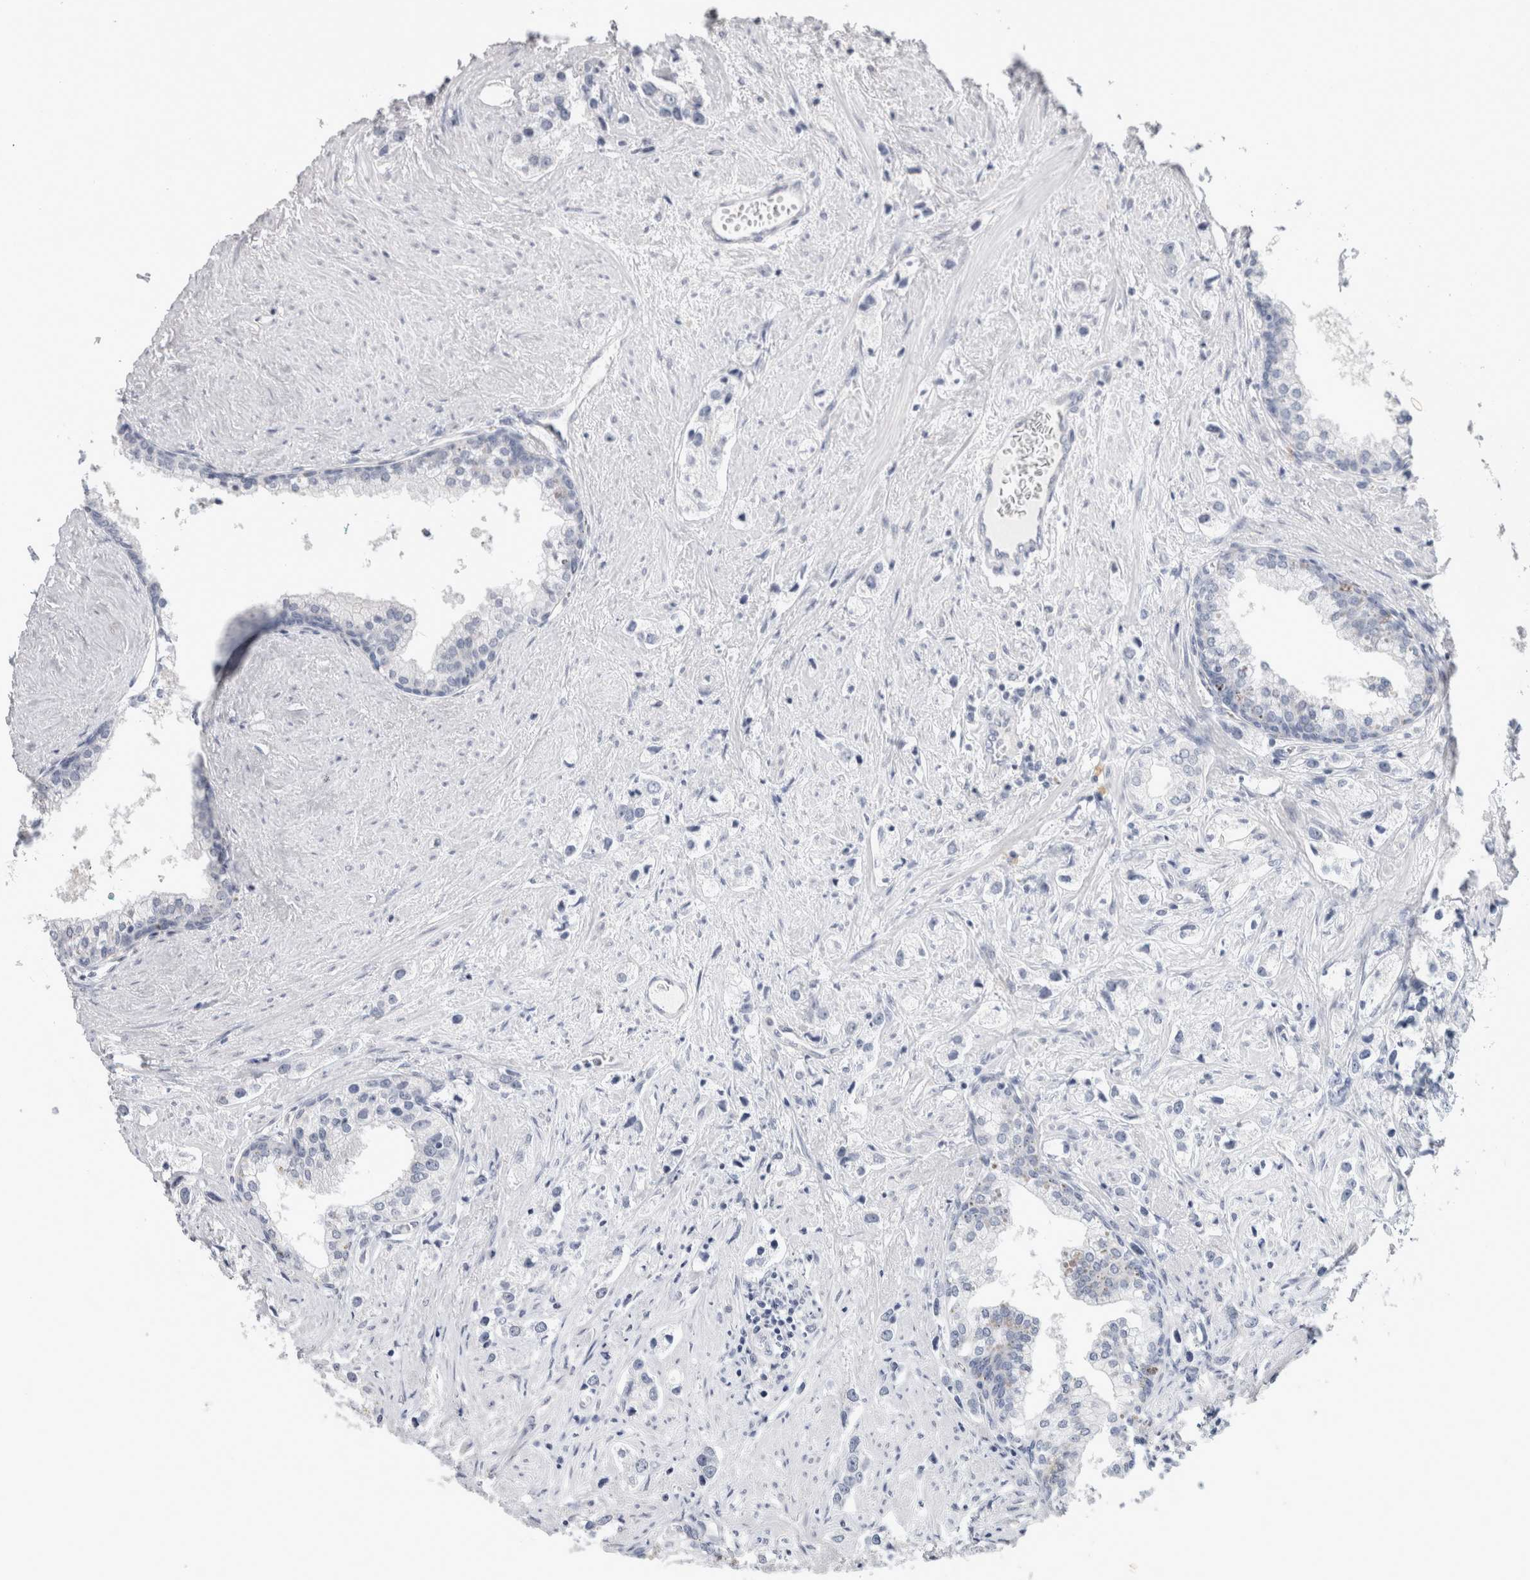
{"staining": {"intensity": "negative", "quantity": "none", "location": "none"}, "tissue": "prostate cancer", "cell_type": "Tumor cells", "image_type": "cancer", "snomed": [{"axis": "morphology", "description": "Adenocarcinoma, High grade"}, {"axis": "topography", "description": "Prostate"}], "caption": "Protein analysis of prostate cancer demonstrates no significant positivity in tumor cells.", "gene": "TONSL", "patient": {"sex": "male", "age": 66}}